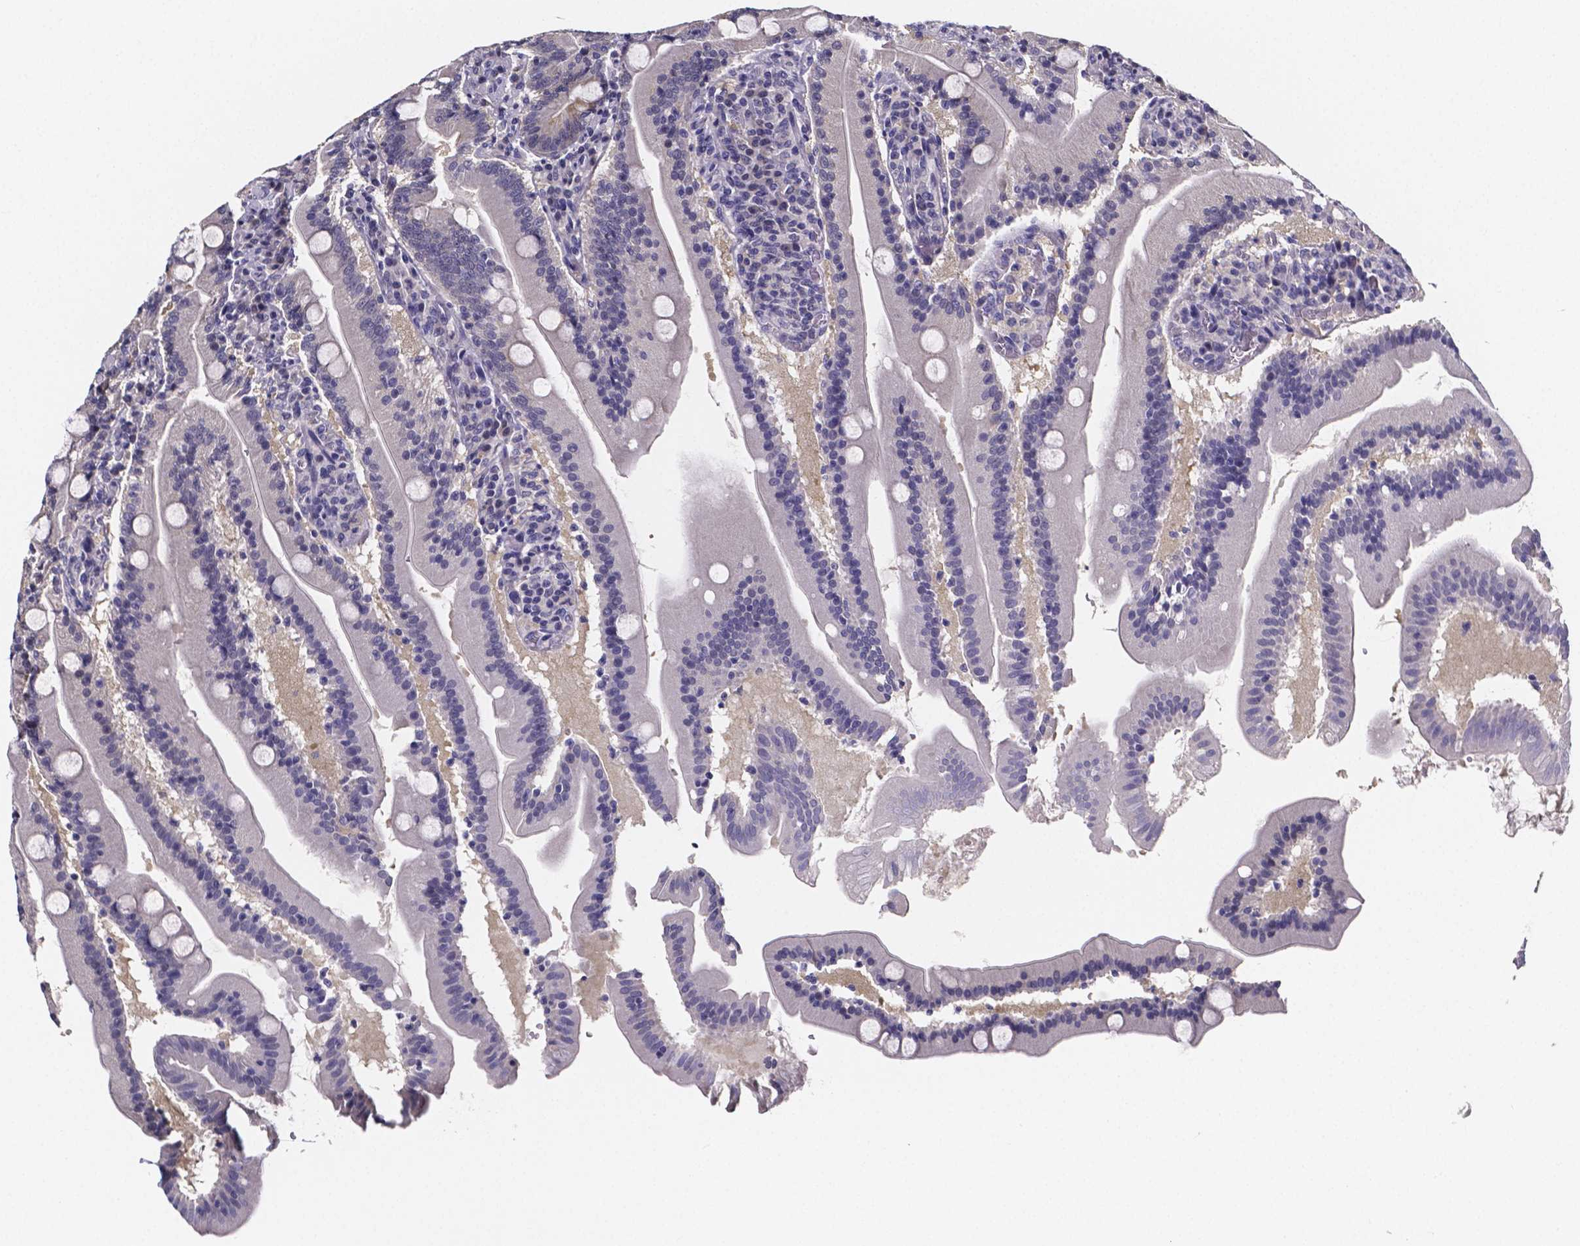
{"staining": {"intensity": "negative", "quantity": "none", "location": "none"}, "tissue": "small intestine", "cell_type": "Glandular cells", "image_type": "normal", "snomed": [{"axis": "morphology", "description": "Normal tissue, NOS"}, {"axis": "topography", "description": "Small intestine"}], "caption": "IHC of normal small intestine reveals no positivity in glandular cells. Brightfield microscopy of IHC stained with DAB (brown) and hematoxylin (blue), captured at high magnification.", "gene": "IZUMO1", "patient": {"sex": "male", "age": 37}}